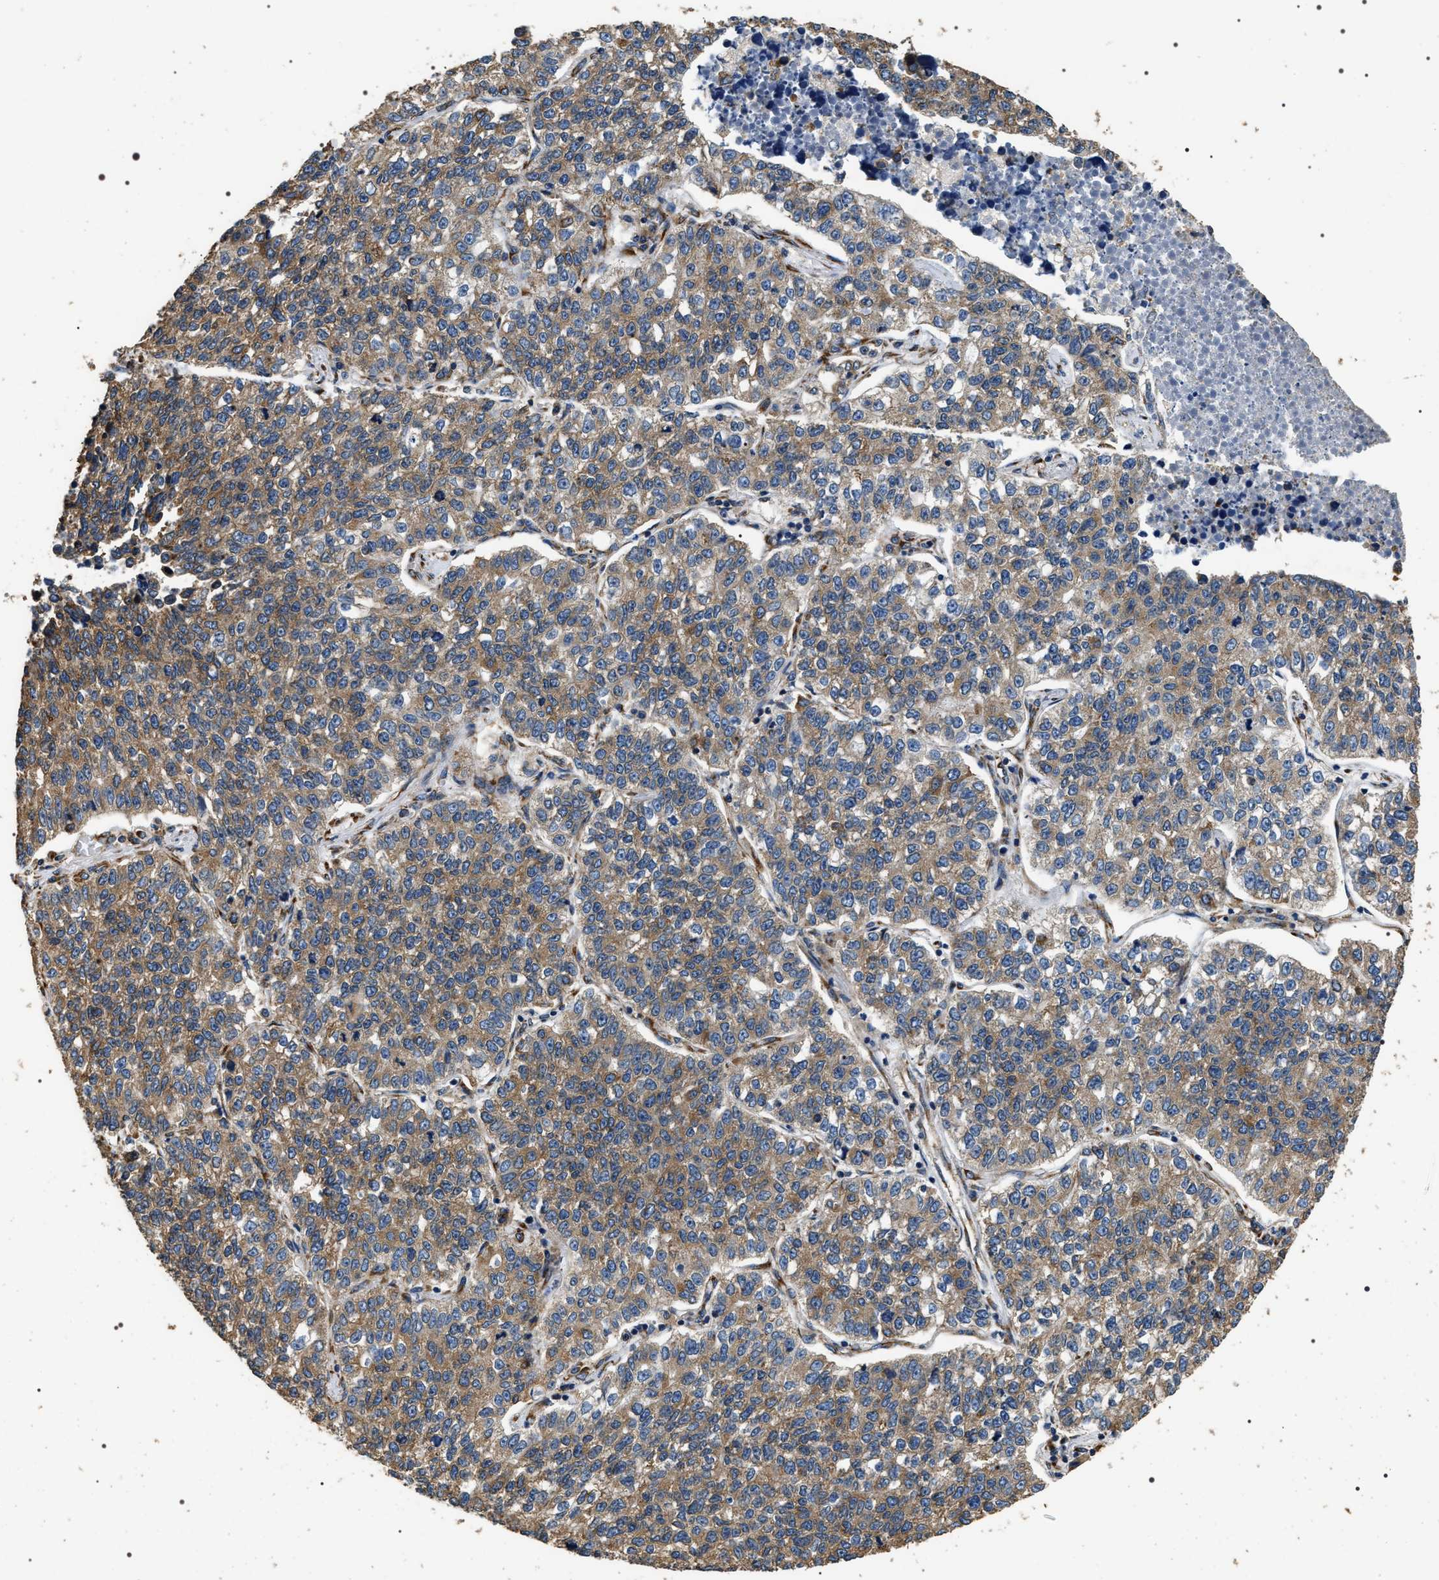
{"staining": {"intensity": "moderate", "quantity": ">75%", "location": "cytoplasmic/membranous"}, "tissue": "lung cancer", "cell_type": "Tumor cells", "image_type": "cancer", "snomed": [{"axis": "morphology", "description": "Adenocarcinoma, NOS"}, {"axis": "topography", "description": "Lung"}], "caption": "DAB immunohistochemical staining of human adenocarcinoma (lung) shows moderate cytoplasmic/membranous protein staining in approximately >75% of tumor cells.", "gene": "KTN1", "patient": {"sex": "male", "age": 49}}